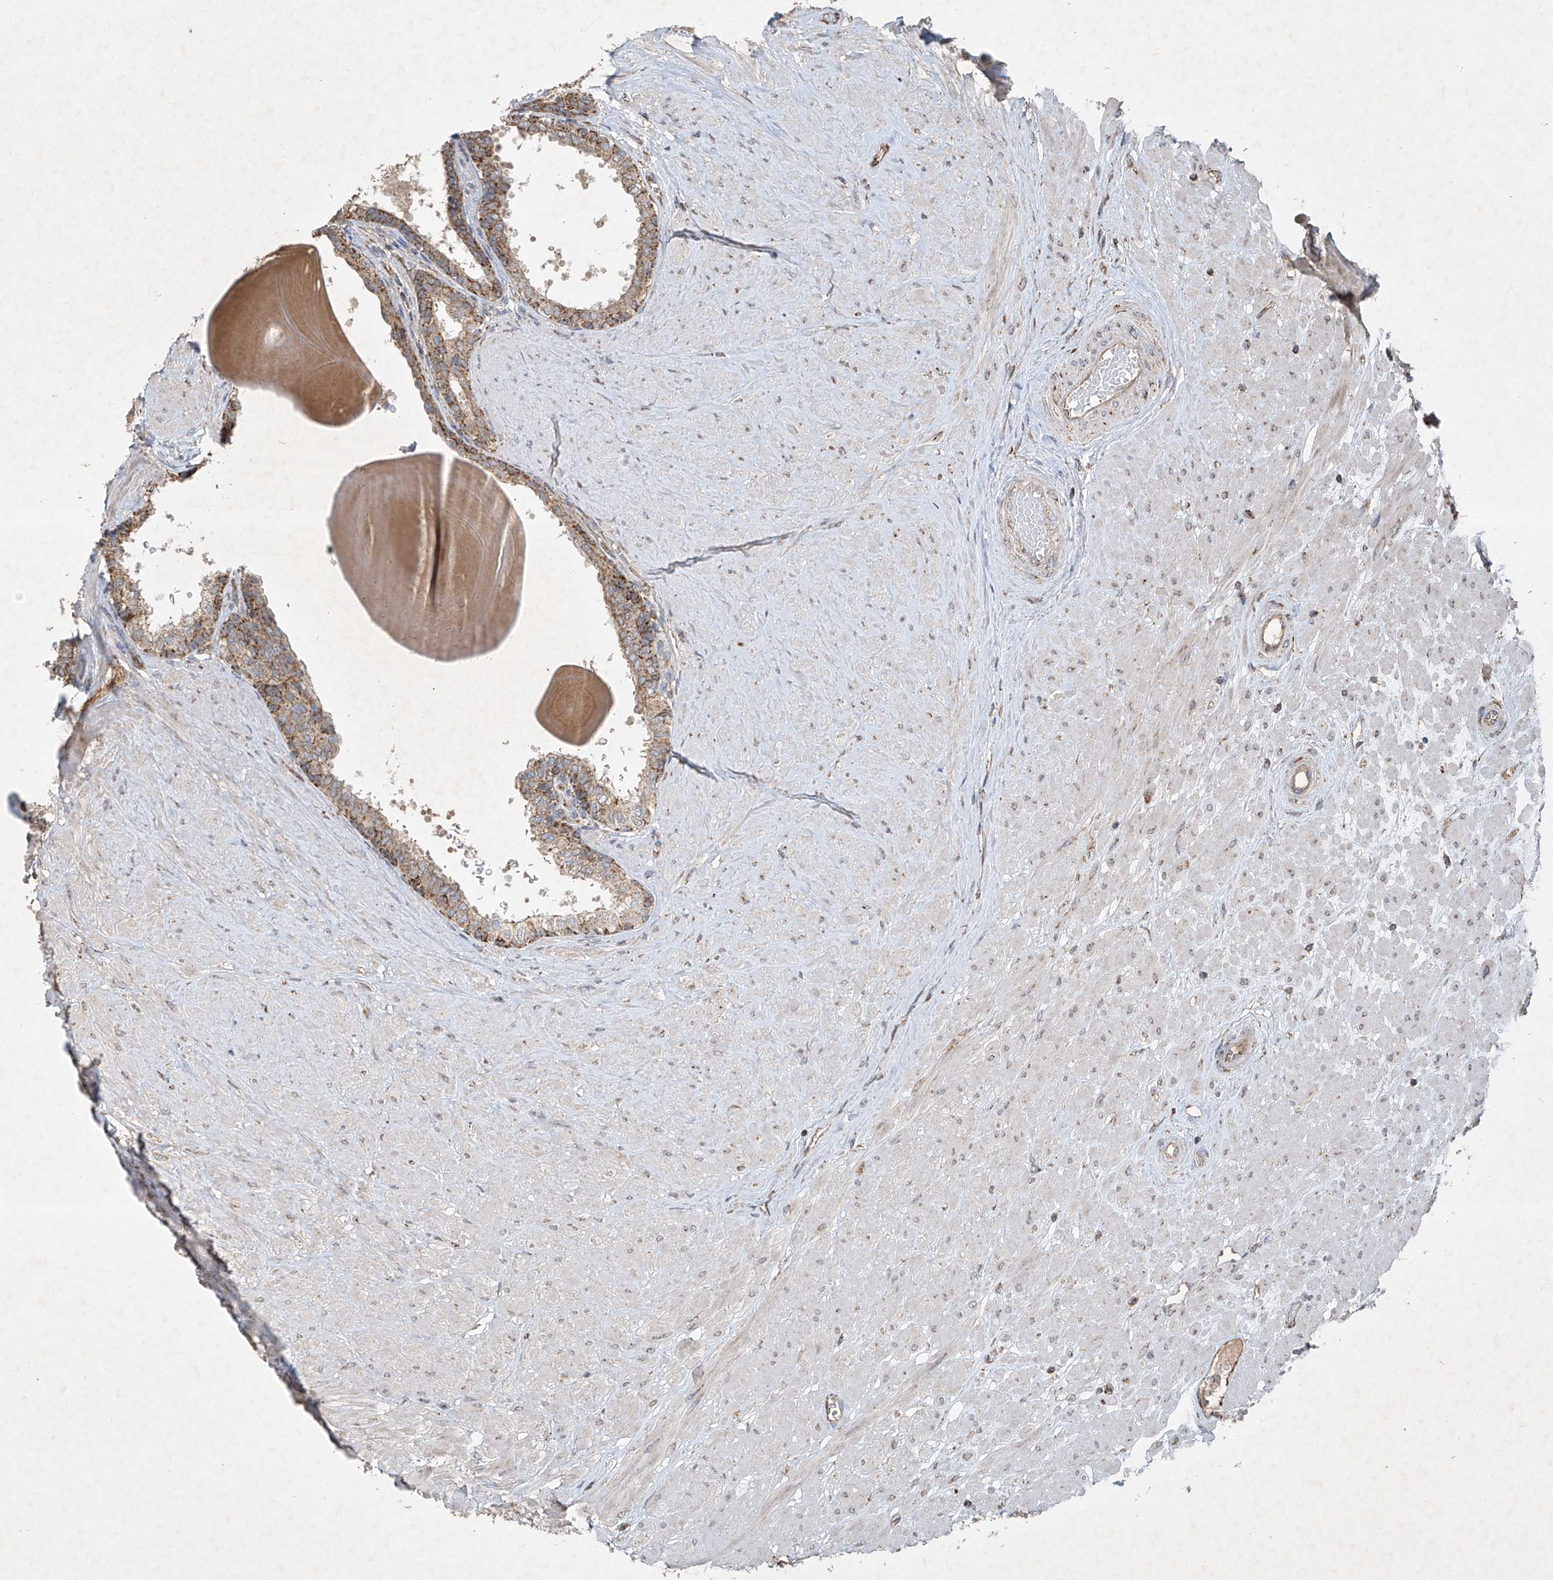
{"staining": {"intensity": "moderate", "quantity": ">75%", "location": "cytoplasmic/membranous"}, "tissue": "prostate", "cell_type": "Glandular cells", "image_type": "normal", "snomed": [{"axis": "morphology", "description": "Normal tissue, NOS"}, {"axis": "topography", "description": "Prostate"}], "caption": "Immunohistochemistry of unremarkable prostate demonstrates medium levels of moderate cytoplasmic/membranous positivity in about >75% of glandular cells.", "gene": "UQCC1", "patient": {"sex": "male", "age": 48}}